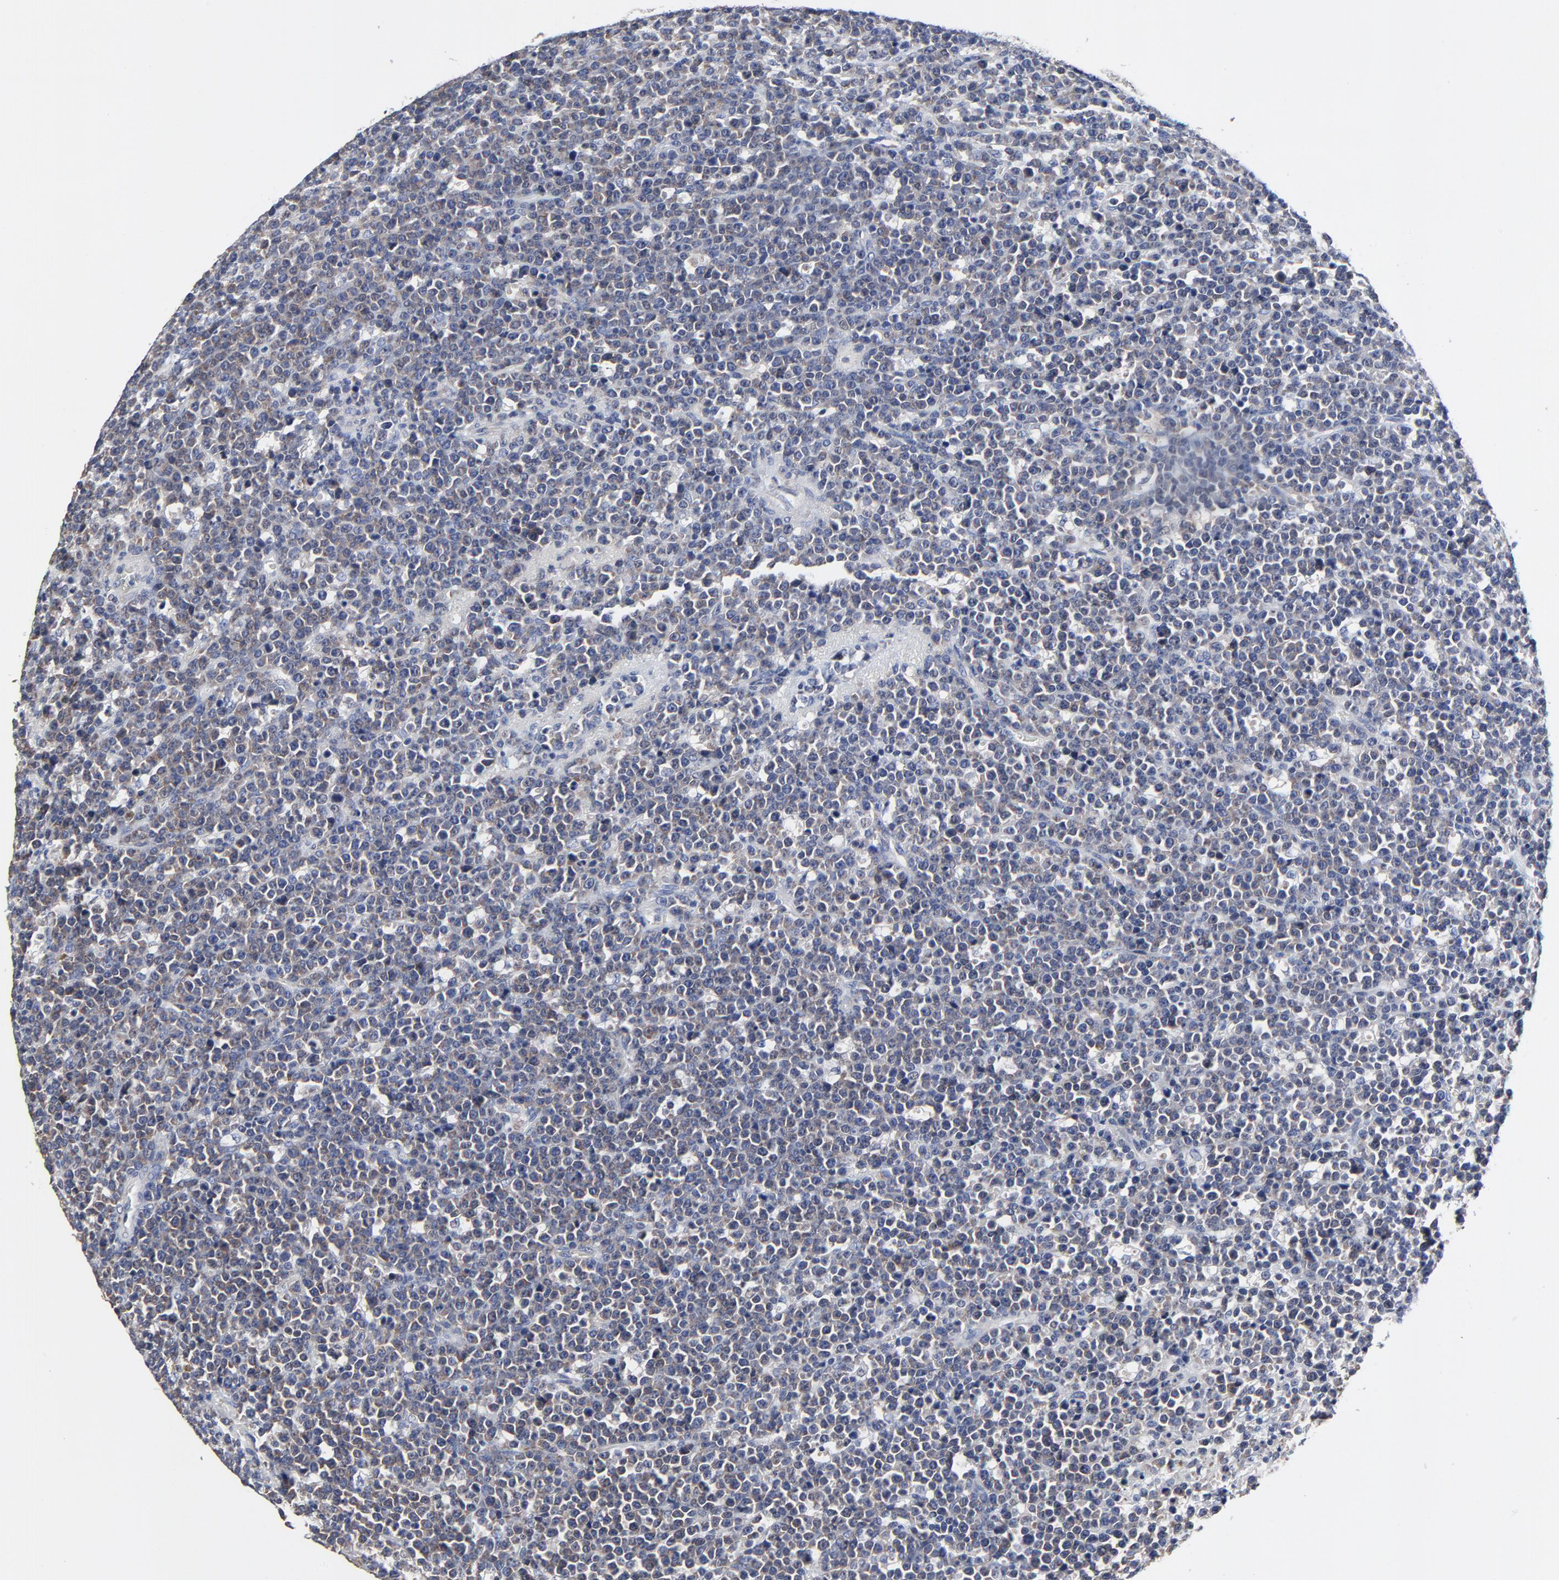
{"staining": {"intensity": "negative", "quantity": "none", "location": "none"}, "tissue": "lymphoma", "cell_type": "Tumor cells", "image_type": "cancer", "snomed": [{"axis": "morphology", "description": "Malignant lymphoma, non-Hodgkin's type, High grade"}, {"axis": "topography", "description": "Ovary"}], "caption": "Immunohistochemistry (IHC) image of neoplastic tissue: lymphoma stained with DAB (3,3'-diaminobenzidine) reveals no significant protein expression in tumor cells.", "gene": "NLGN3", "patient": {"sex": "female", "age": 56}}